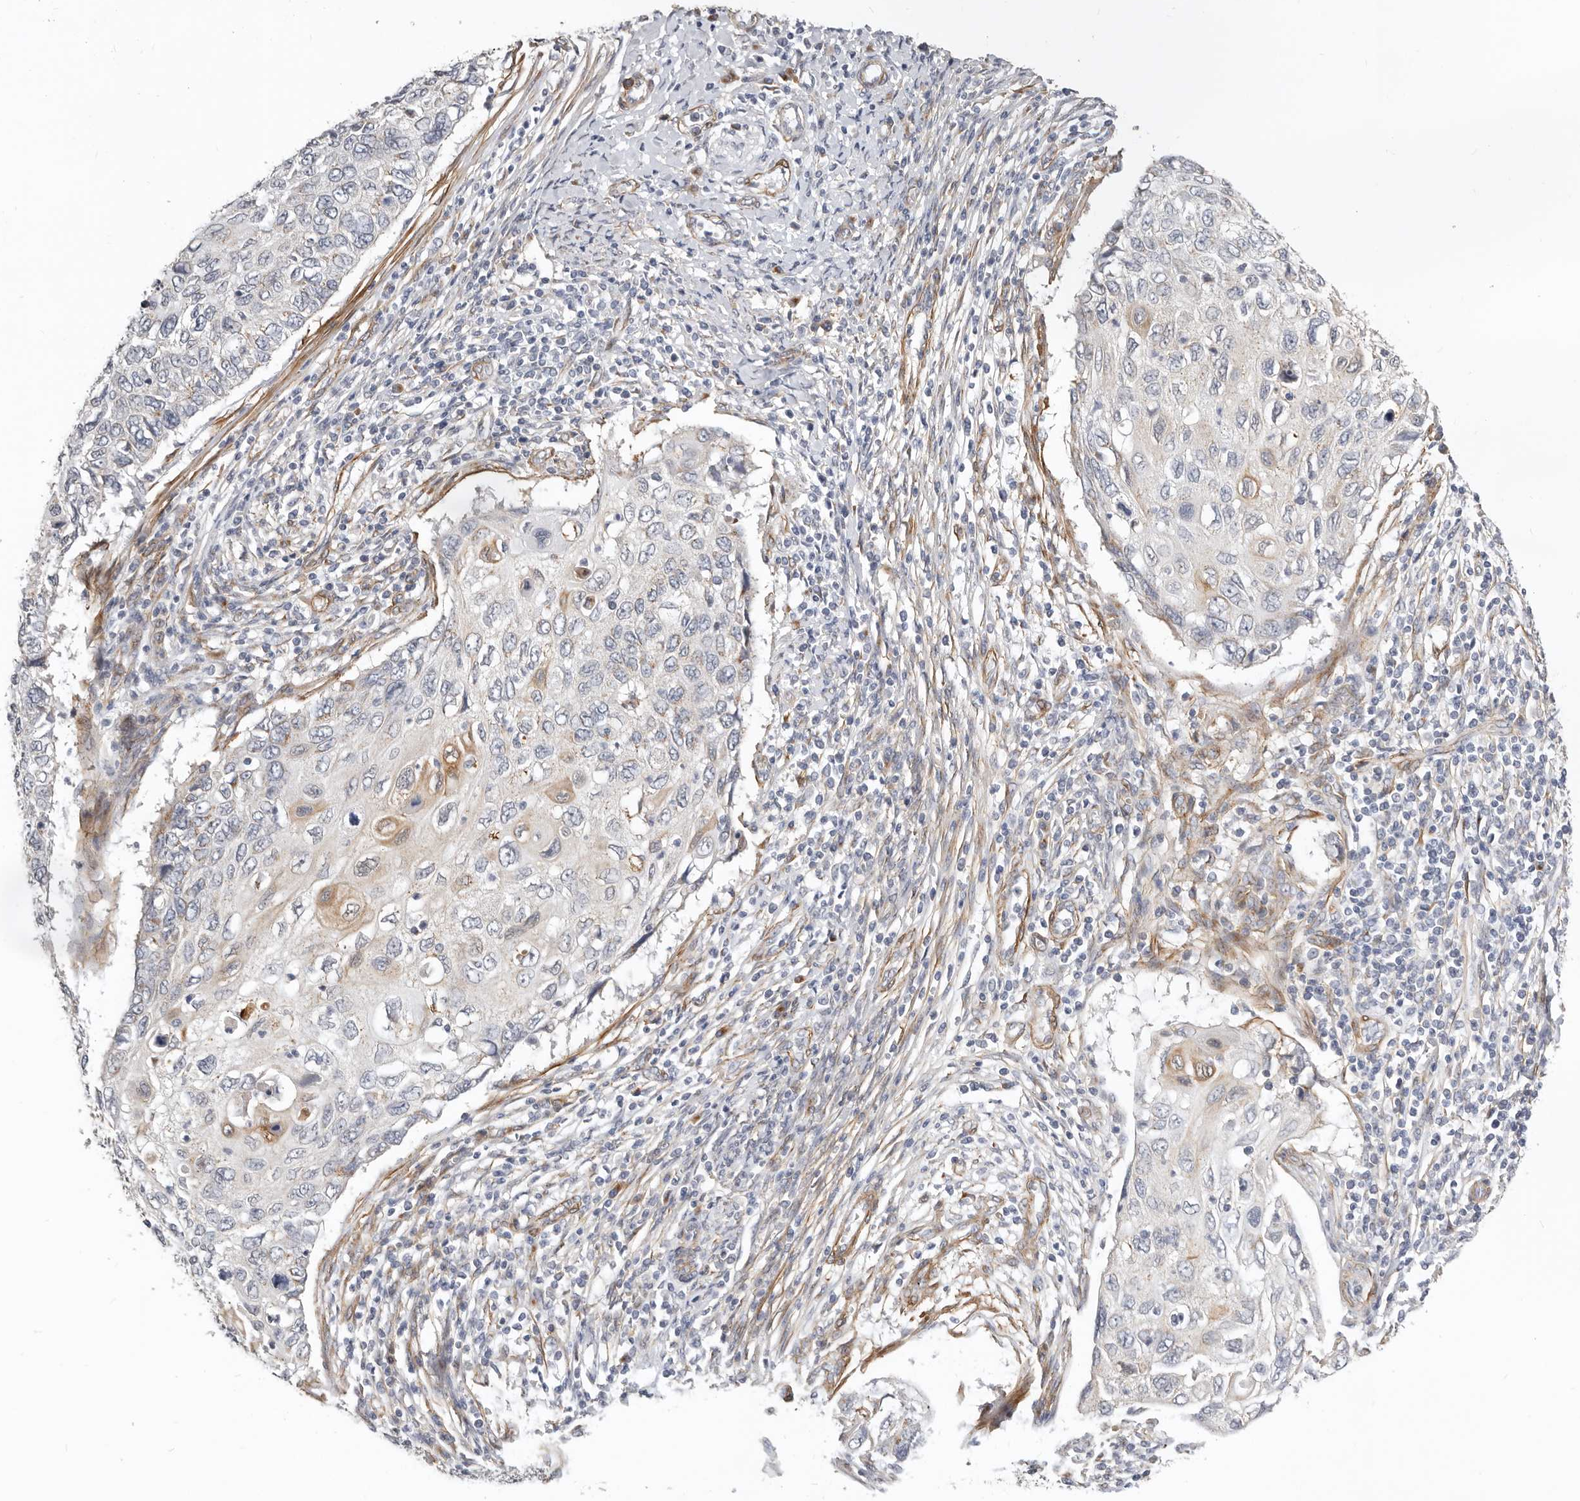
{"staining": {"intensity": "weak", "quantity": "<25%", "location": "cytoplasmic/membranous"}, "tissue": "cervical cancer", "cell_type": "Tumor cells", "image_type": "cancer", "snomed": [{"axis": "morphology", "description": "Squamous cell carcinoma, NOS"}, {"axis": "topography", "description": "Cervix"}], "caption": "Photomicrograph shows no significant protein staining in tumor cells of cervical cancer. The staining is performed using DAB brown chromogen with nuclei counter-stained in using hematoxylin.", "gene": "RABAC1", "patient": {"sex": "female", "age": 70}}